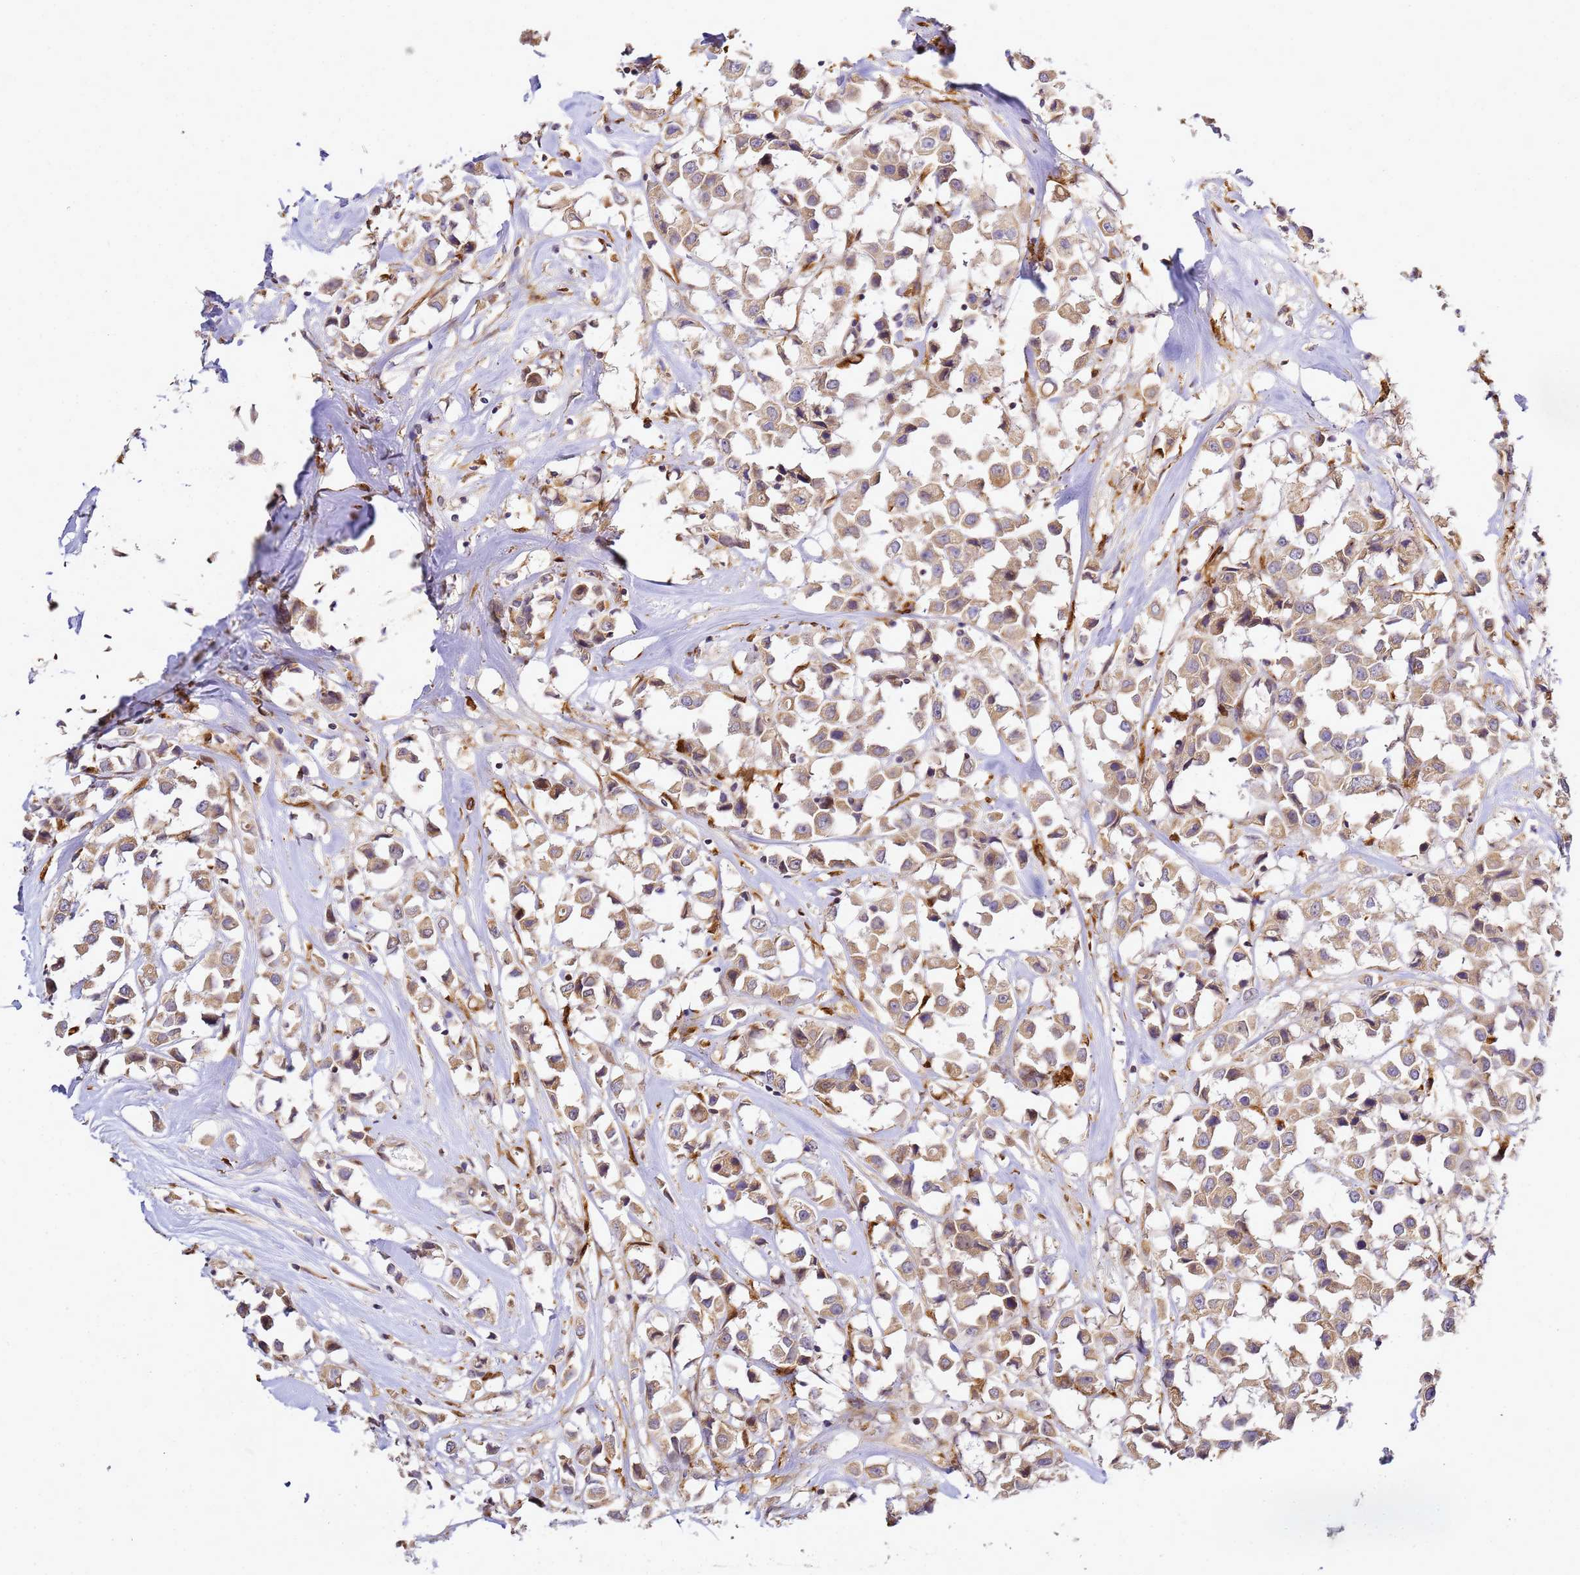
{"staining": {"intensity": "moderate", "quantity": ">75%", "location": "cytoplasmic/membranous"}, "tissue": "breast cancer", "cell_type": "Tumor cells", "image_type": "cancer", "snomed": [{"axis": "morphology", "description": "Duct carcinoma"}, {"axis": "topography", "description": "Breast"}], "caption": "Approximately >75% of tumor cells in breast intraductal carcinoma exhibit moderate cytoplasmic/membranous protein positivity as visualized by brown immunohistochemical staining.", "gene": "ADPGK", "patient": {"sex": "female", "age": 61}}